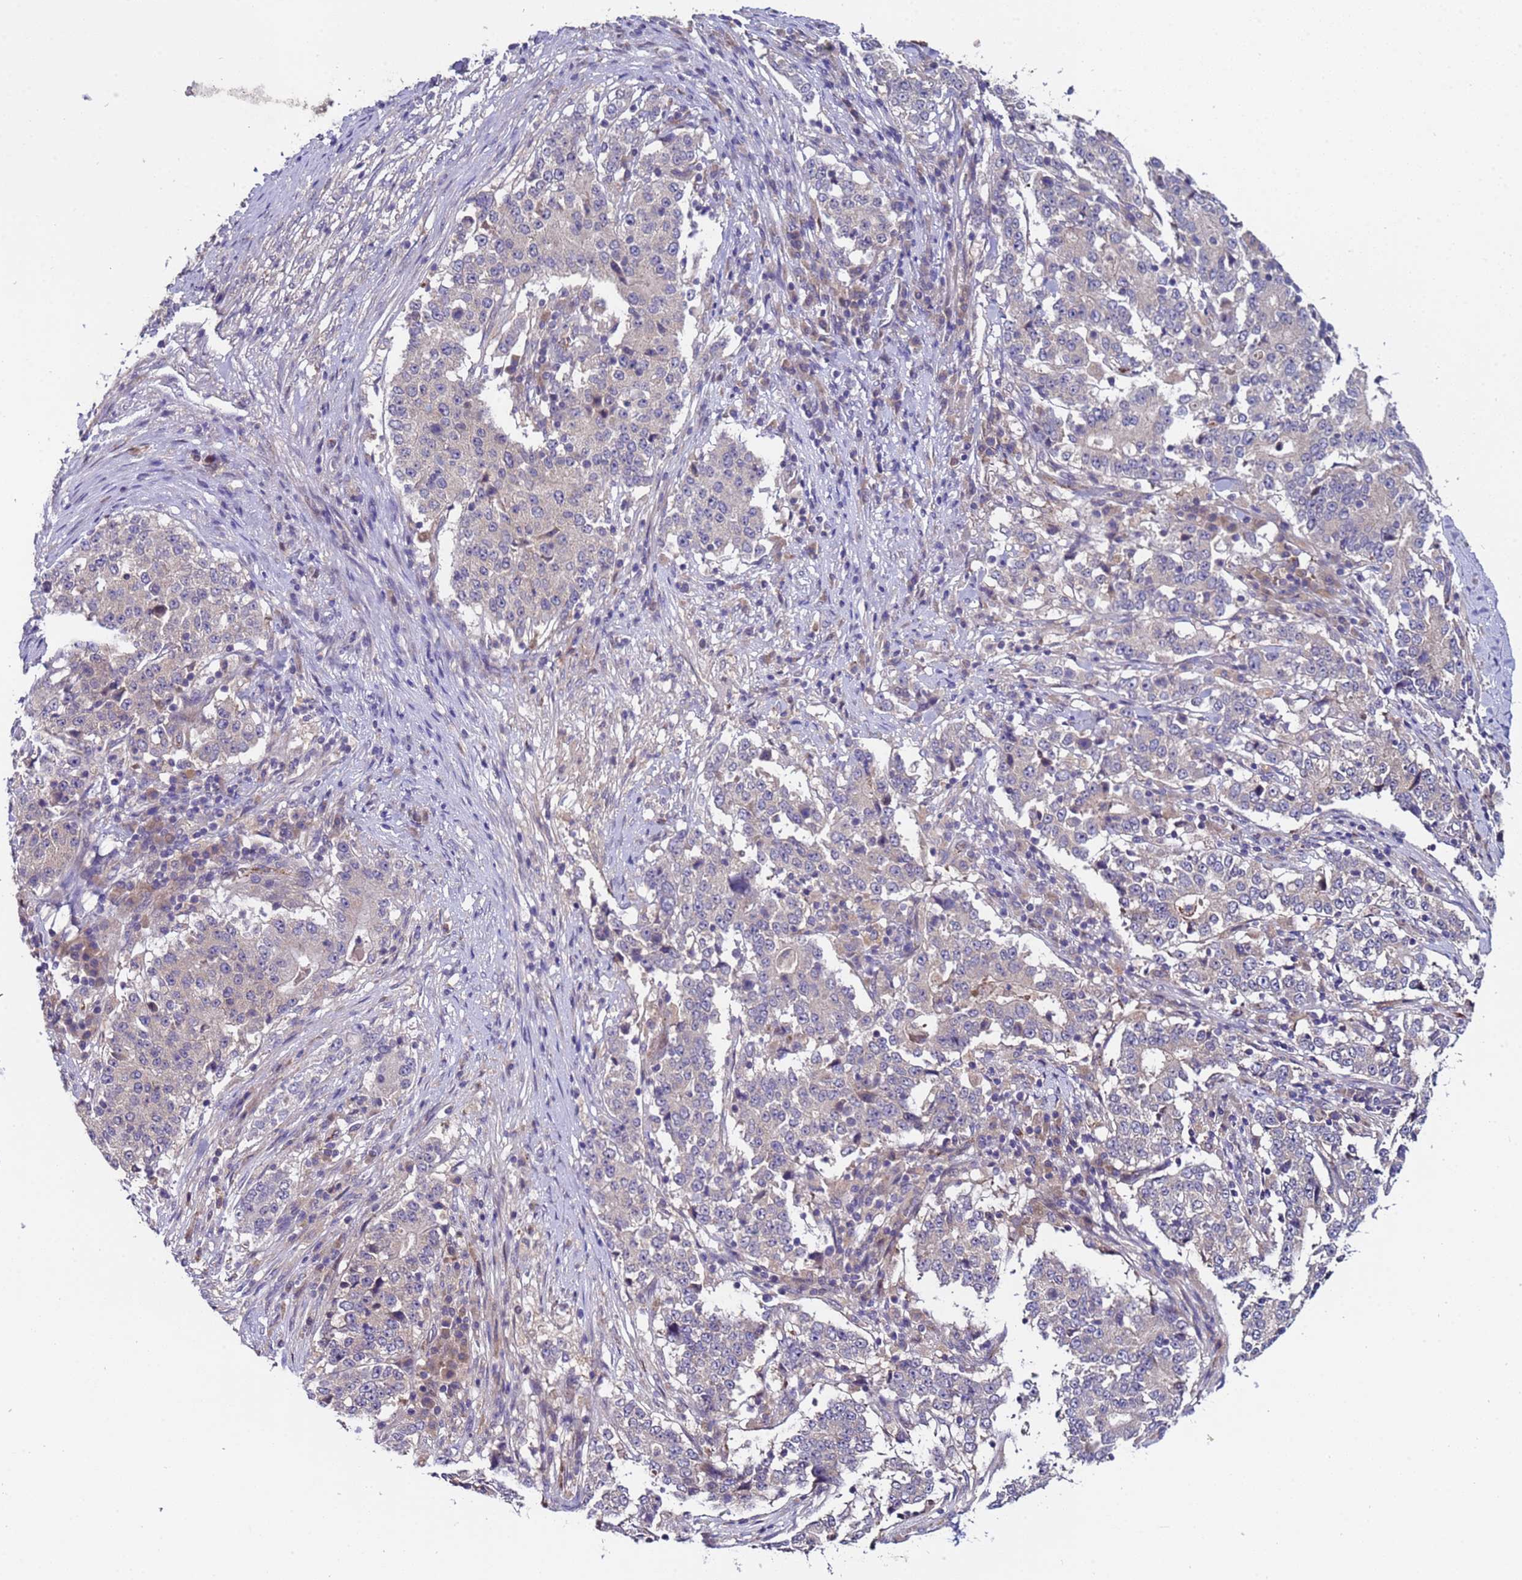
{"staining": {"intensity": "negative", "quantity": "none", "location": "none"}, "tissue": "stomach cancer", "cell_type": "Tumor cells", "image_type": "cancer", "snomed": [{"axis": "morphology", "description": "Adenocarcinoma, NOS"}, {"axis": "topography", "description": "Stomach"}], "caption": "A photomicrograph of stomach adenocarcinoma stained for a protein demonstrates no brown staining in tumor cells. Nuclei are stained in blue.", "gene": "ZNF248", "patient": {"sex": "male", "age": 59}}